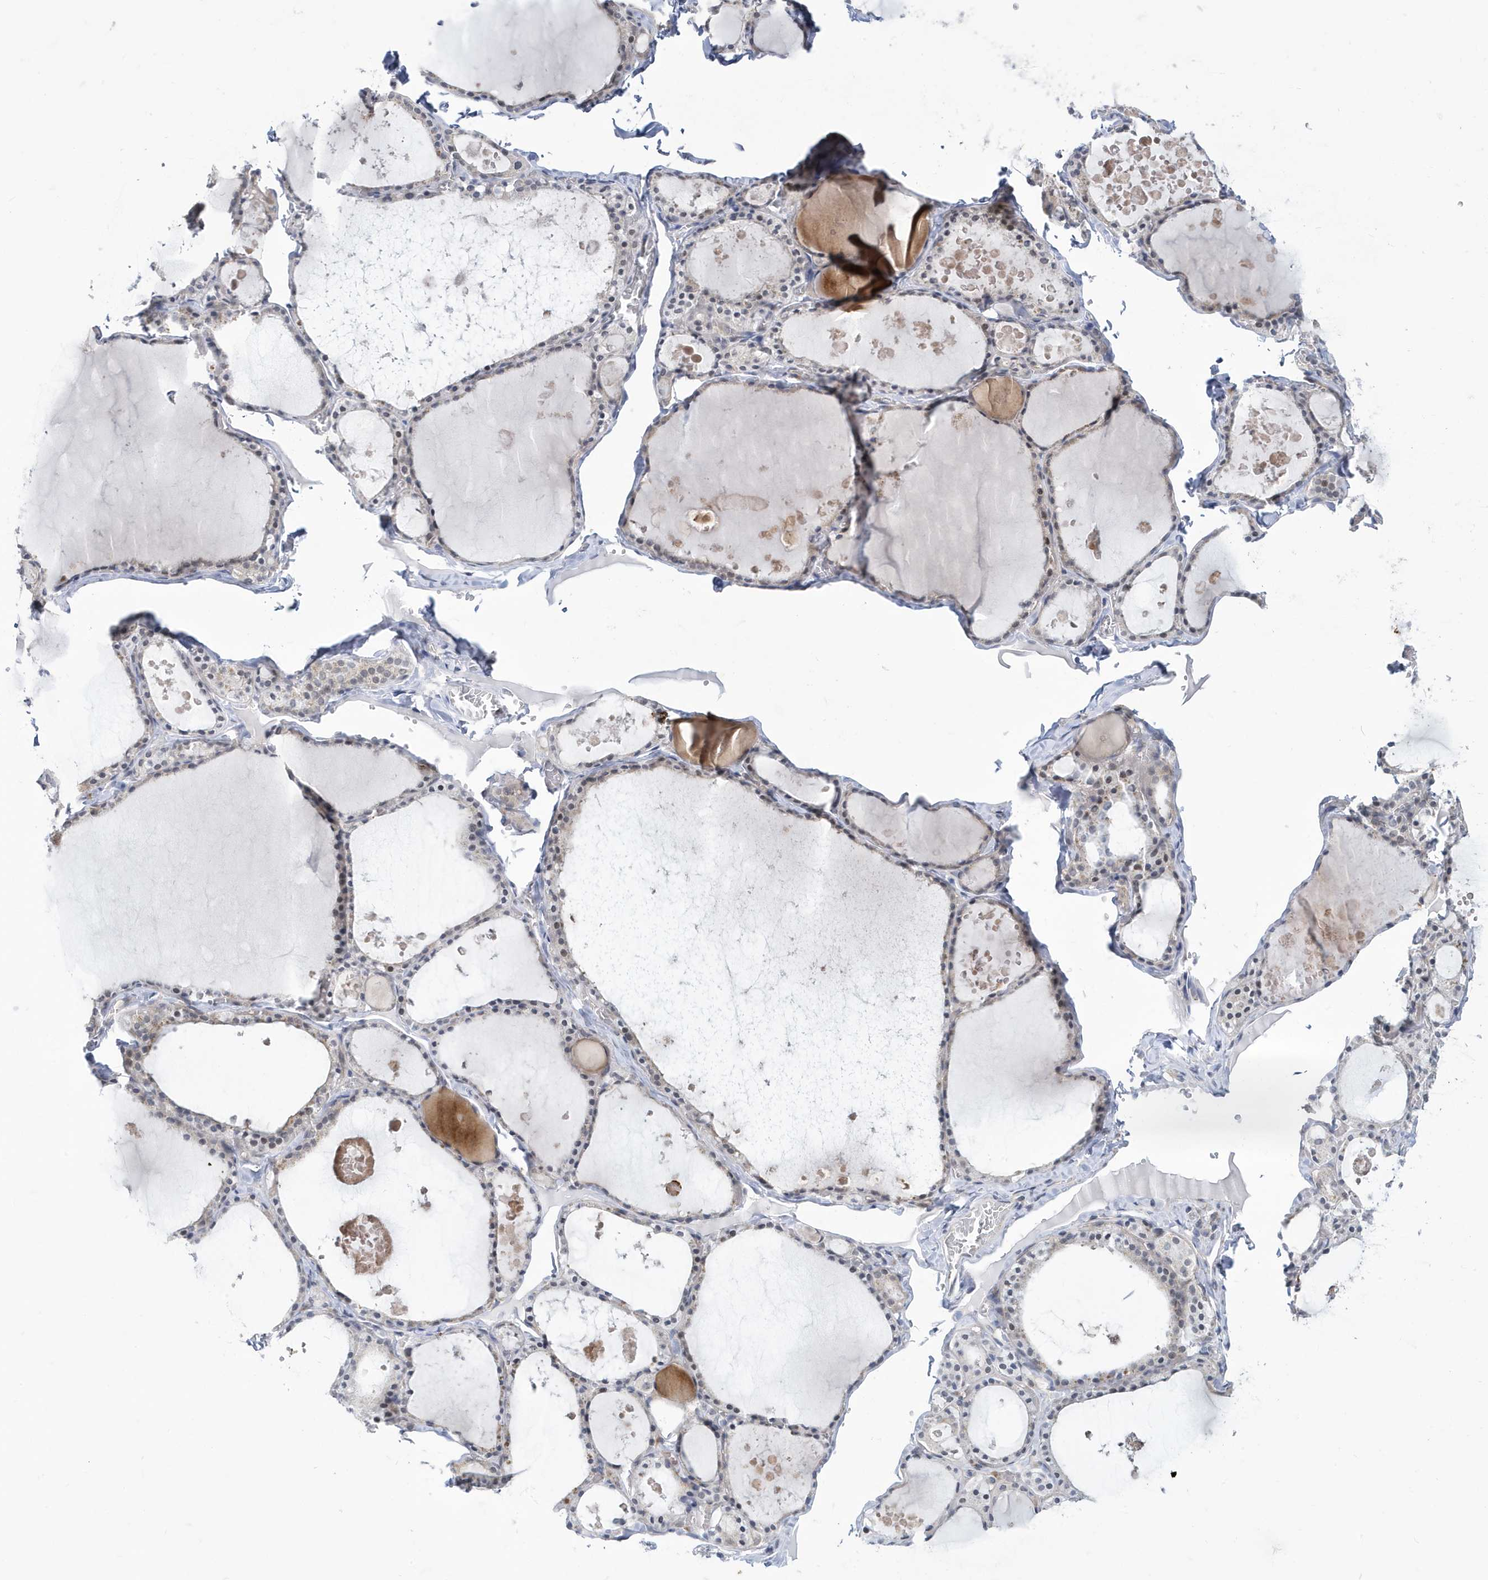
{"staining": {"intensity": "moderate", "quantity": "25%-75%", "location": "cytoplasmic/membranous"}, "tissue": "thyroid gland", "cell_type": "Glandular cells", "image_type": "normal", "snomed": [{"axis": "morphology", "description": "Normal tissue, NOS"}, {"axis": "topography", "description": "Thyroid gland"}], "caption": "A photomicrograph showing moderate cytoplasmic/membranous staining in approximately 25%-75% of glandular cells in unremarkable thyroid gland, as visualized by brown immunohistochemical staining.", "gene": "ZNF654", "patient": {"sex": "male", "age": 56}}